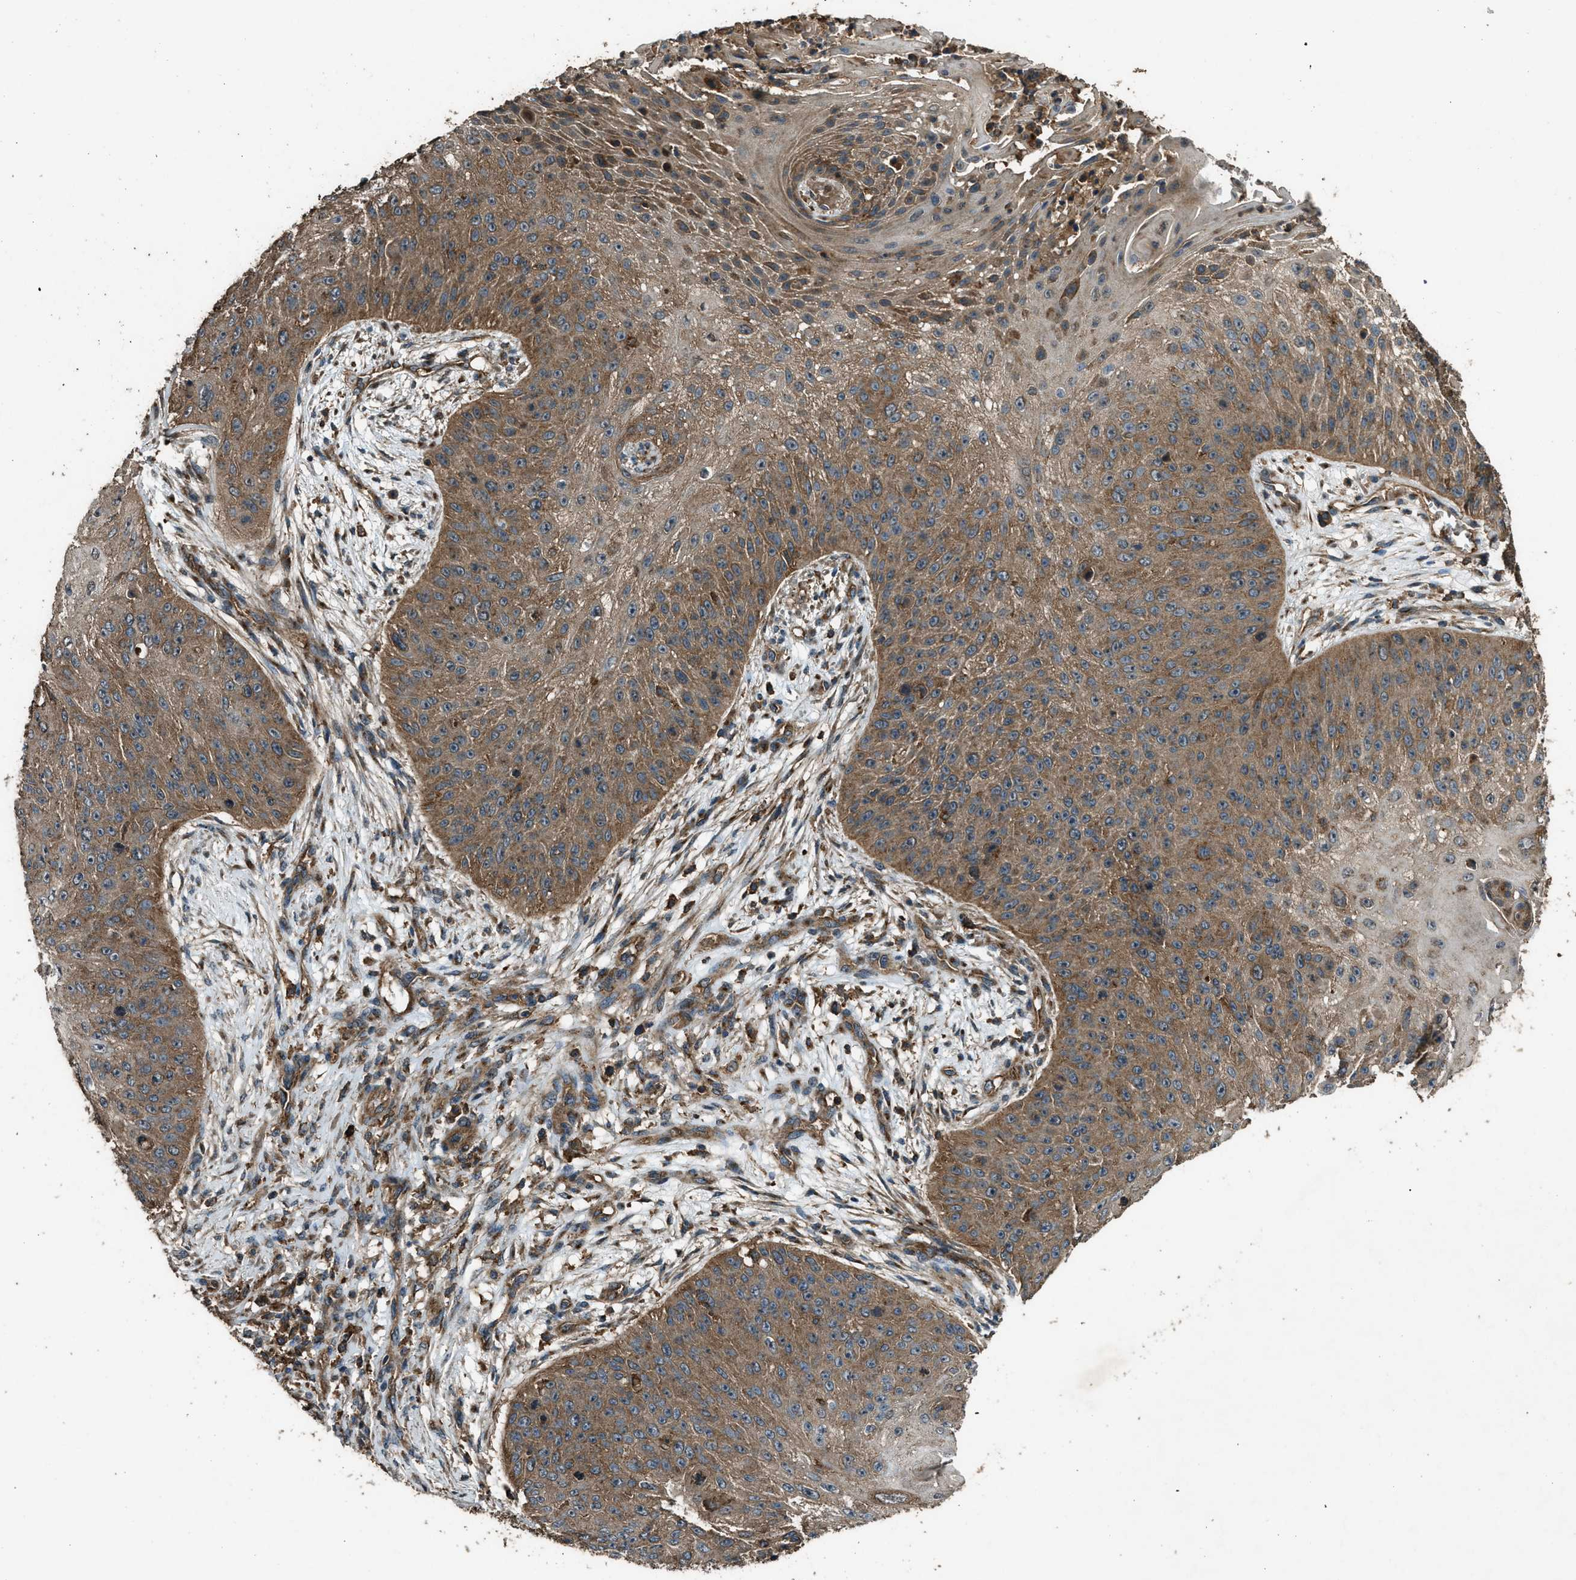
{"staining": {"intensity": "moderate", "quantity": ">75%", "location": "cytoplasmic/membranous"}, "tissue": "skin cancer", "cell_type": "Tumor cells", "image_type": "cancer", "snomed": [{"axis": "morphology", "description": "Squamous cell carcinoma, NOS"}, {"axis": "topography", "description": "Skin"}], "caption": "Protein analysis of skin cancer tissue displays moderate cytoplasmic/membranous staining in approximately >75% of tumor cells. (DAB IHC with brightfield microscopy, high magnification).", "gene": "MAP3K8", "patient": {"sex": "female", "age": 80}}